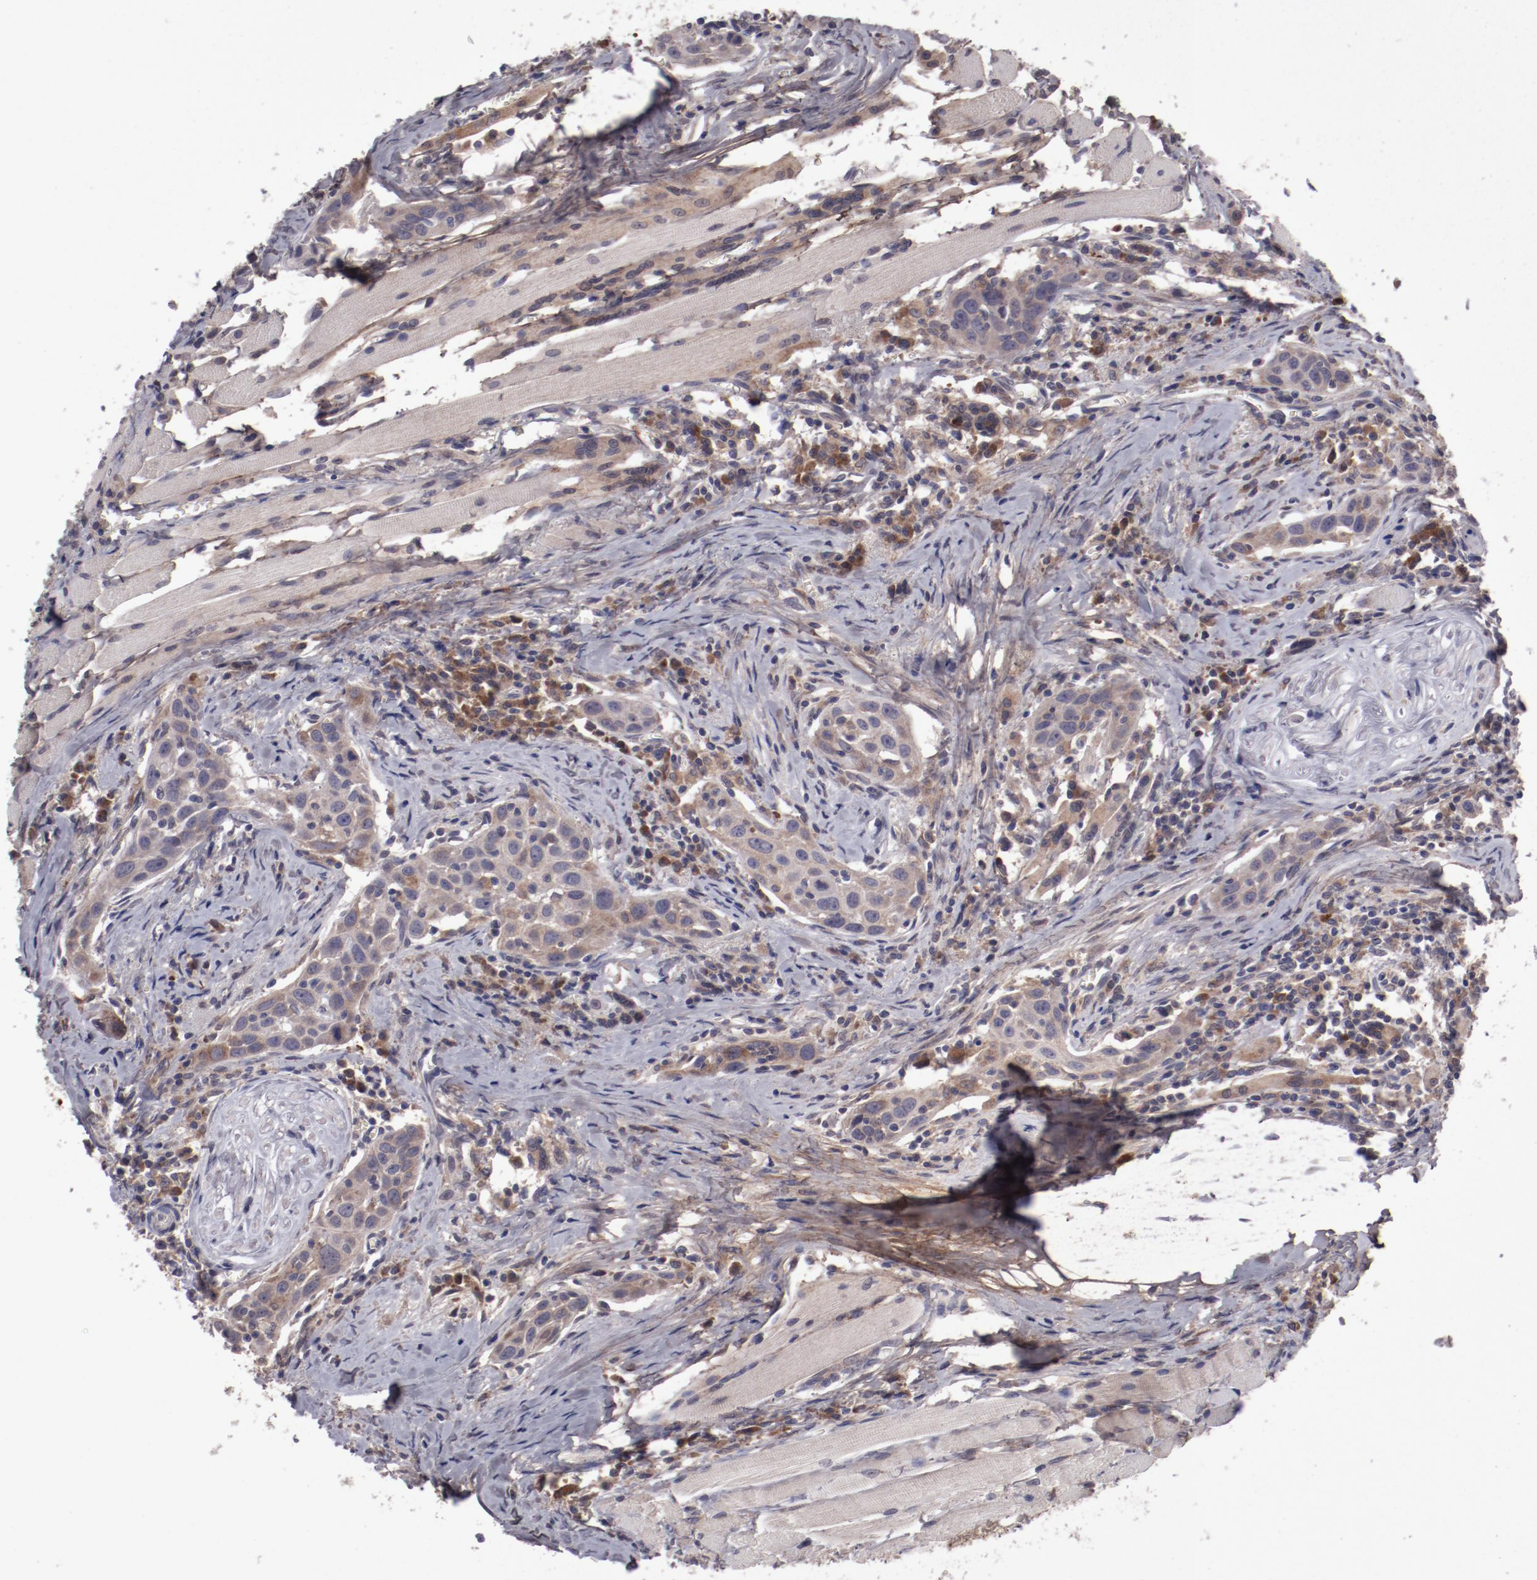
{"staining": {"intensity": "weak", "quantity": ">75%", "location": "cytoplasmic/membranous"}, "tissue": "head and neck cancer", "cell_type": "Tumor cells", "image_type": "cancer", "snomed": [{"axis": "morphology", "description": "Squamous cell carcinoma, NOS"}, {"axis": "topography", "description": "Oral tissue"}, {"axis": "topography", "description": "Head-Neck"}], "caption": "The immunohistochemical stain highlights weak cytoplasmic/membranous positivity in tumor cells of head and neck cancer (squamous cell carcinoma) tissue.", "gene": "IL12A", "patient": {"sex": "female", "age": 50}}